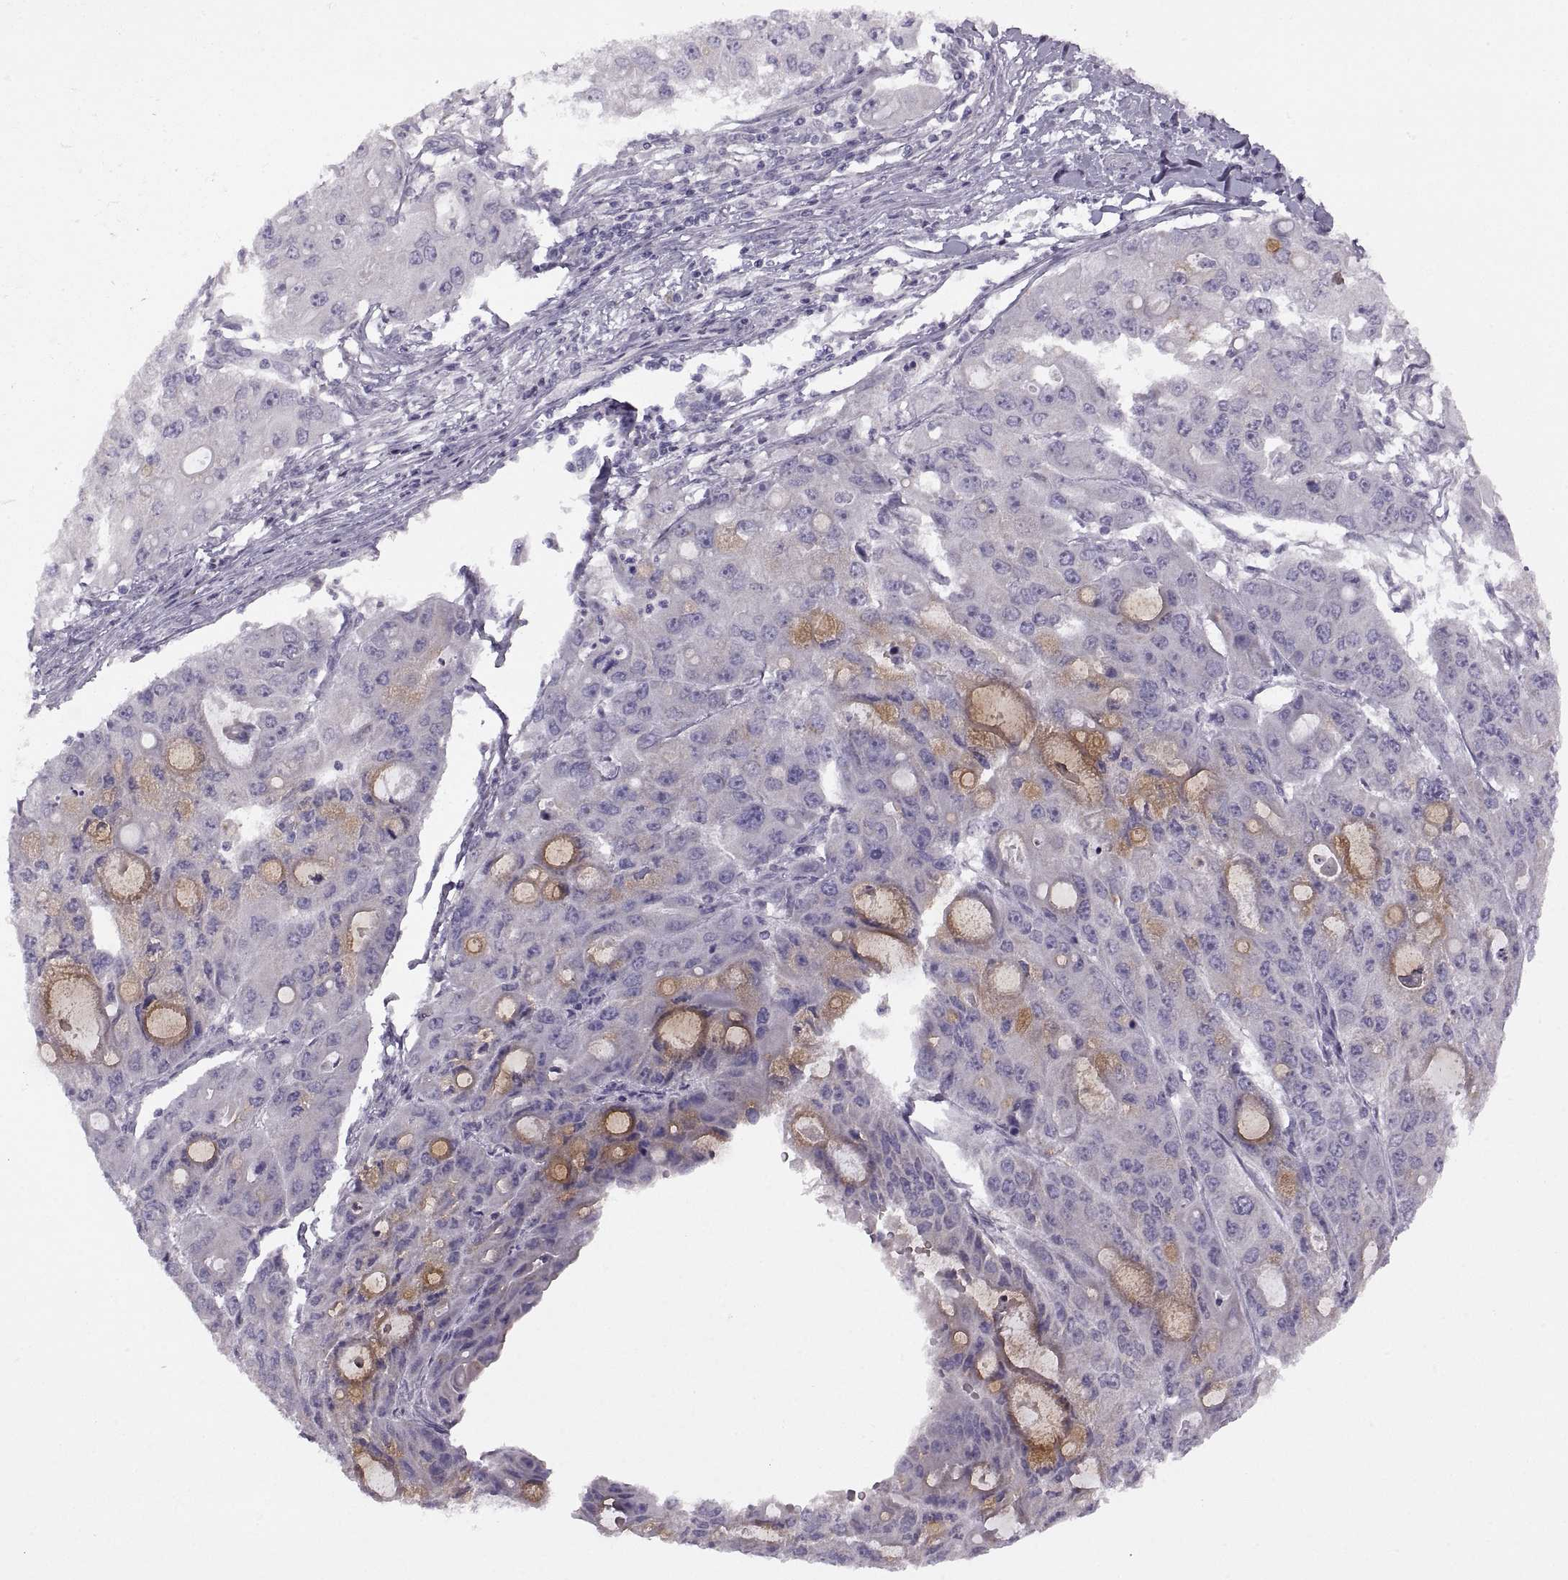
{"staining": {"intensity": "negative", "quantity": "none", "location": "none"}, "tissue": "ovarian cancer", "cell_type": "Tumor cells", "image_type": "cancer", "snomed": [{"axis": "morphology", "description": "Cystadenocarcinoma, serous, NOS"}, {"axis": "topography", "description": "Ovary"}], "caption": "This is an immunohistochemistry (IHC) micrograph of ovarian cancer. There is no expression in tumor cells.", "gene": "PIERCE1", "patient": {"sex": "female", "age": 56}}